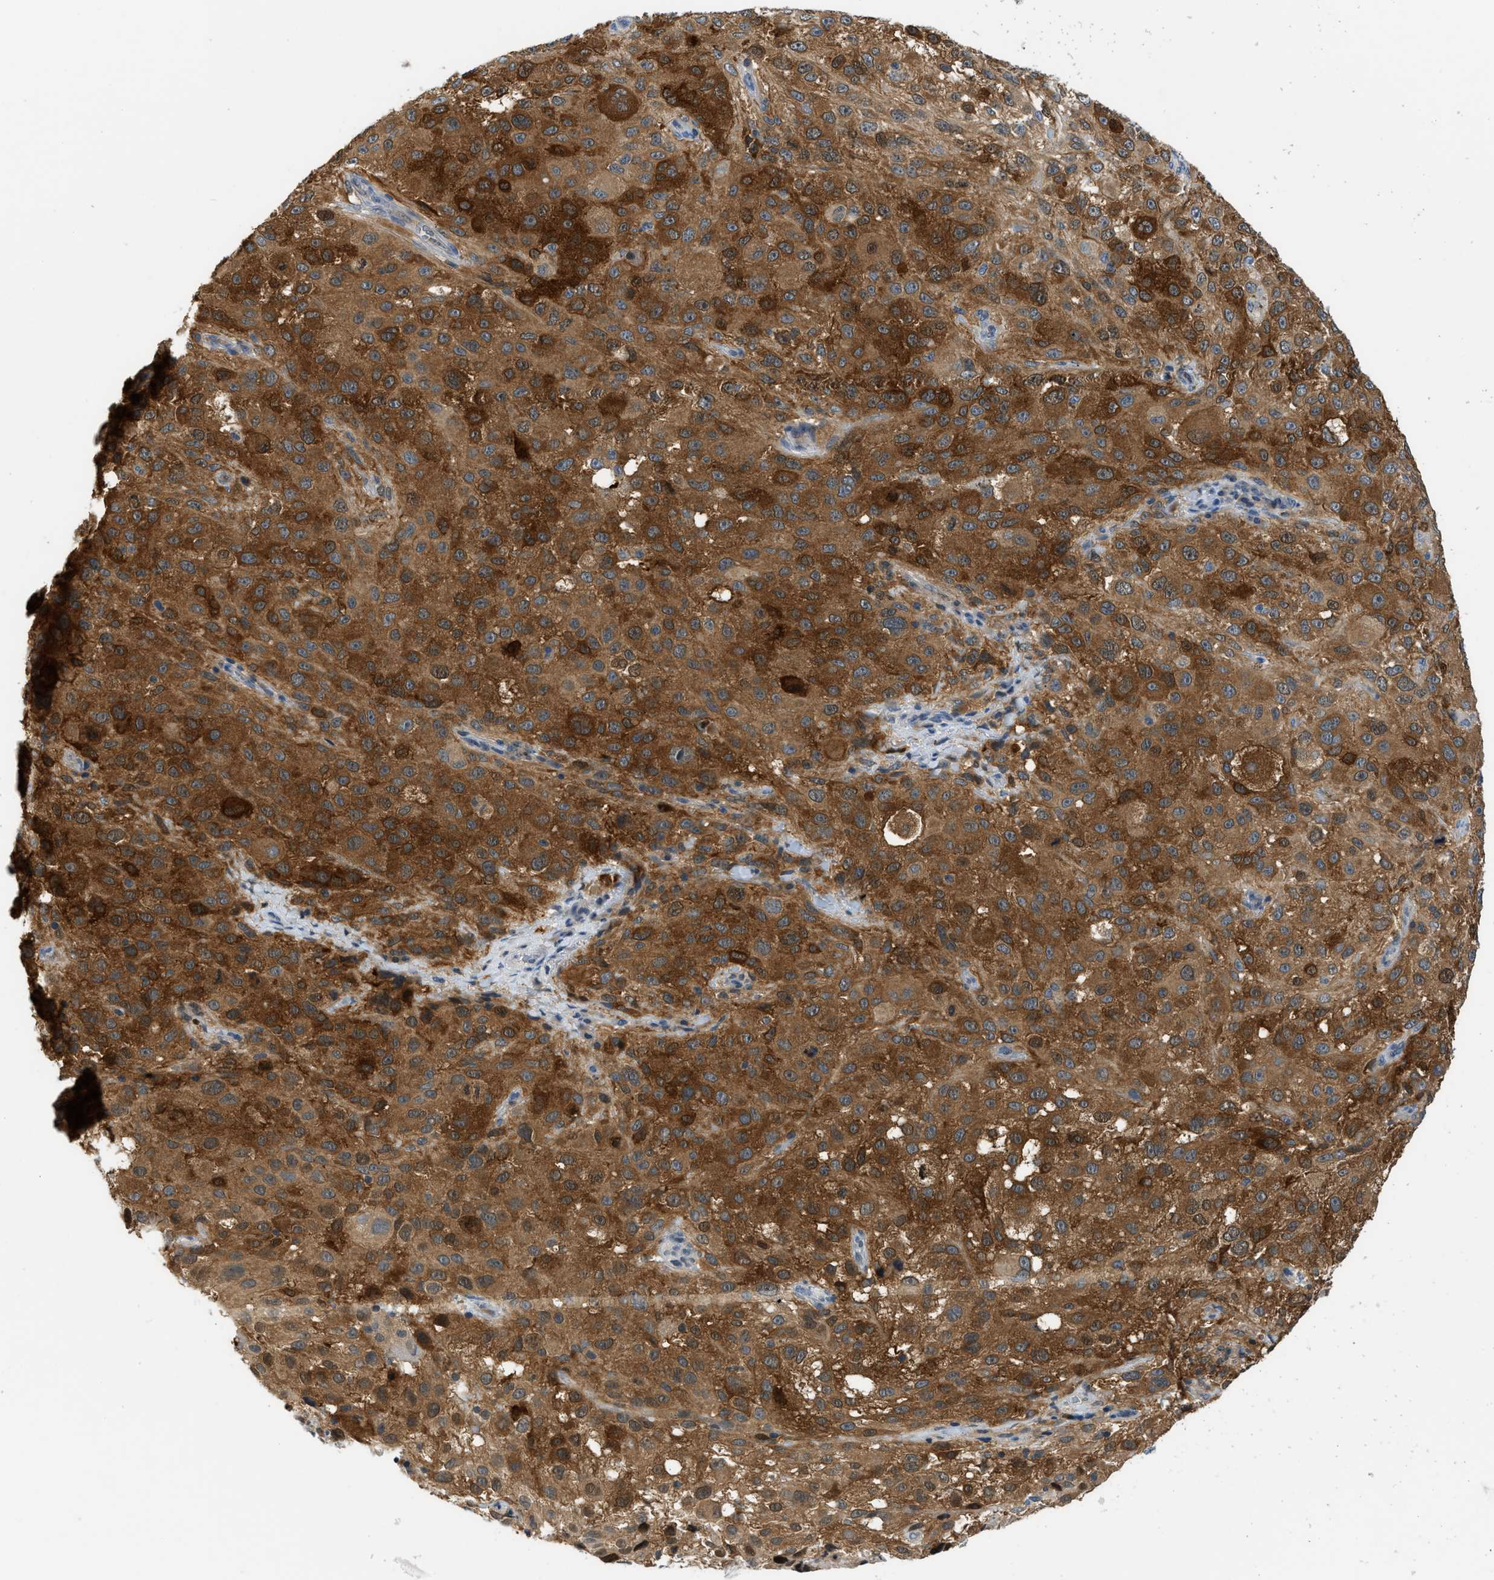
{"staining": {"intensity": "strong", "quantity": ">75%", "location": "cytoplasmic/membranous"}, "tissue": "melanoma", "cell_type": "Tumor cells", "image_type": "cancer", "snomed": [{"axis": "morphology", "description": "Necrosis, NOS"}, {"axis": "morphology", "description": "Malignant melanoma, NOS"}, {"axis": "topography", "description": "Skin"}], "caption": "Immunohistochemistry (IHC) histopathology image of malignant melanoma stained for a protein (brown), which shows high levels of strong cytoplasmic/membranous positivity in about >75% of tumor cells.", "gene": "PSAT1", "patient": {"sex": "female", "age": 87}}